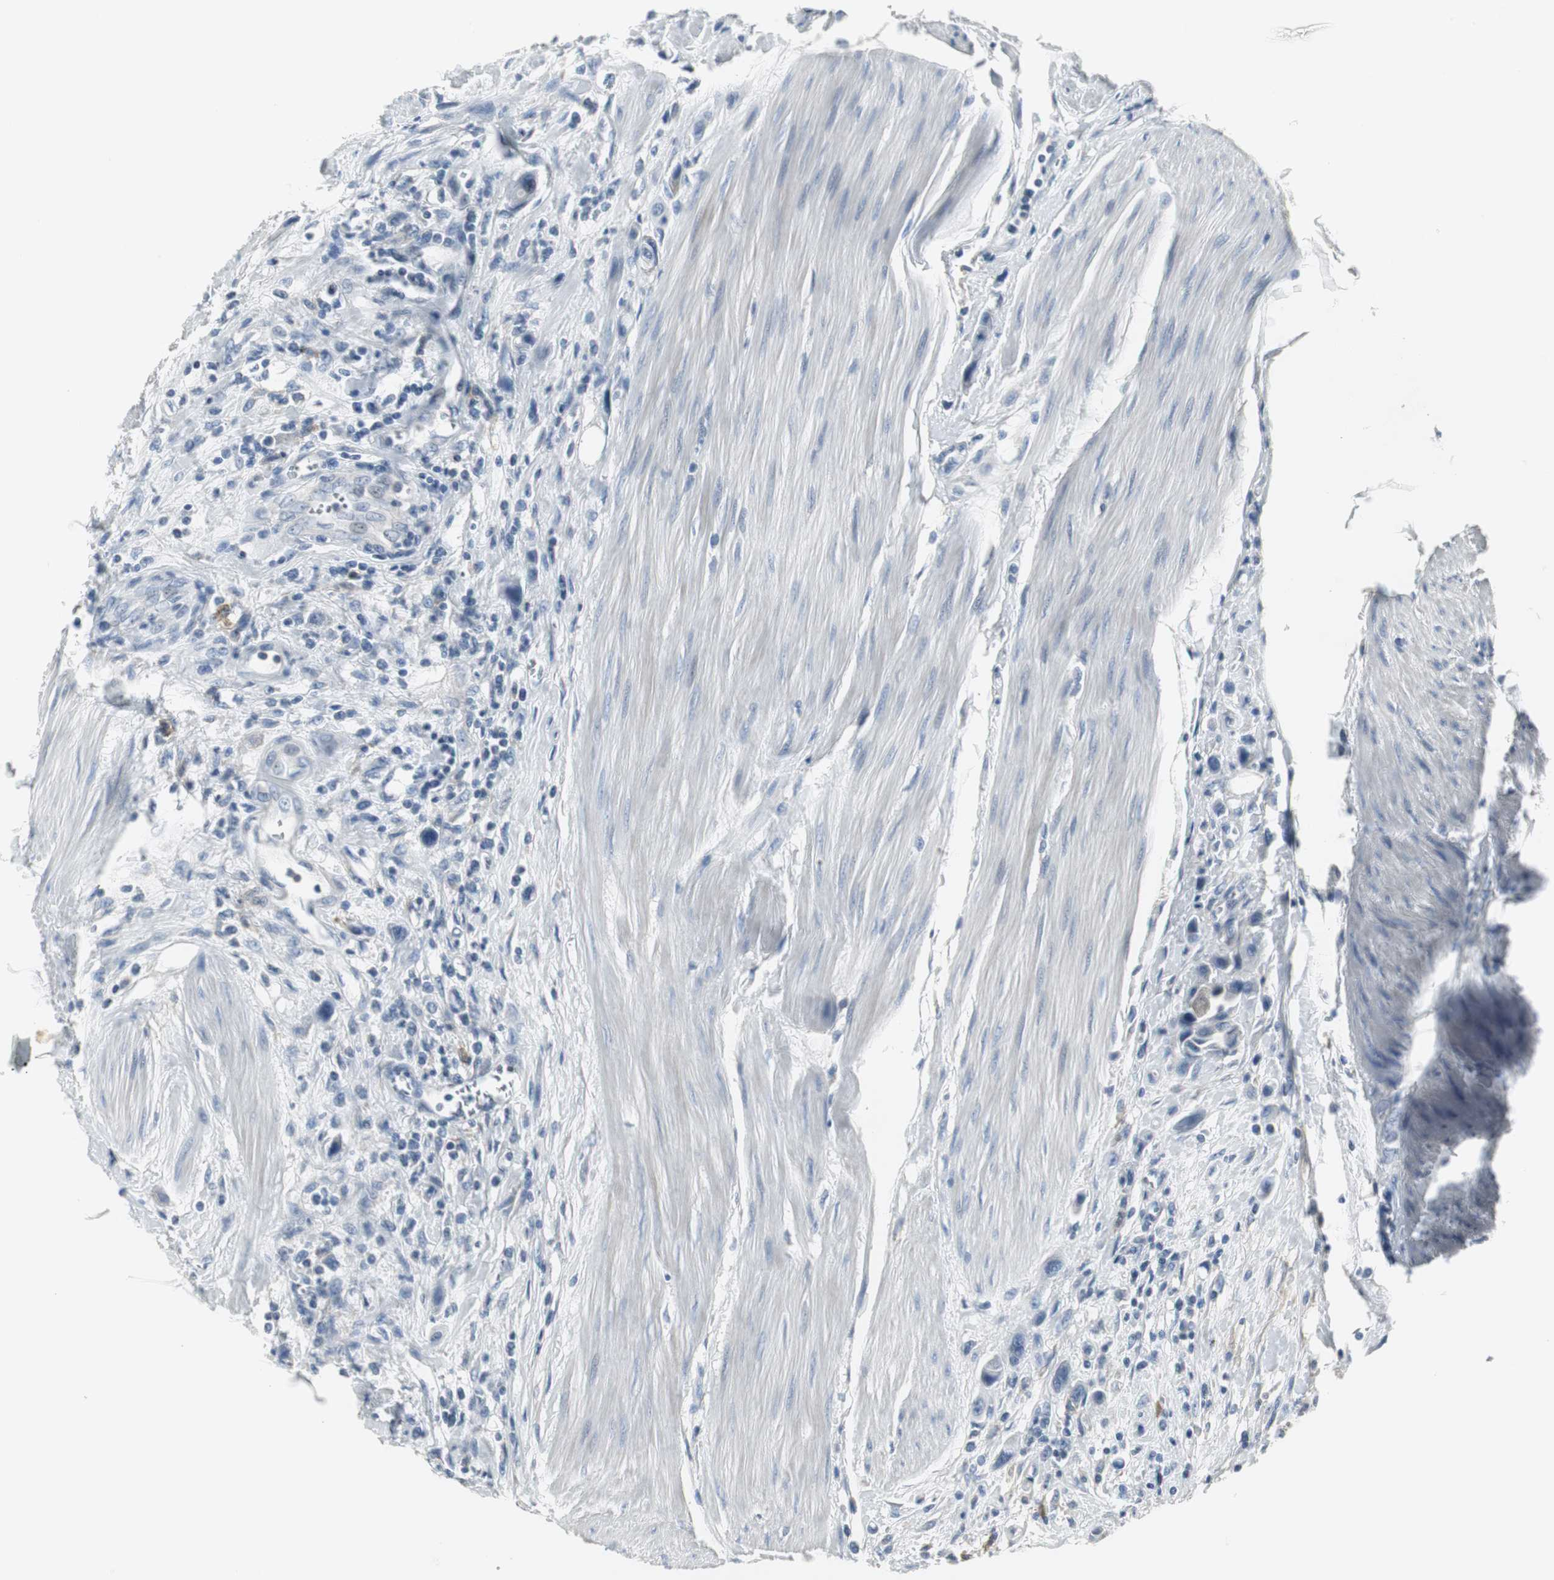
{"staining": {"intensity": "negative", "quantity": "none", "location": "none"}, "tissue": "urothelial cancer", "cell_type": "Tumor cells", "image_type": "cancer", "snomed": [{"axis": "morphology", "description": "Urothelial carcinoma, High grade"}, {"axis": "topography", "description": "Urinary bladder"}], "caption": "Immunohistochemistry (IHC) photomicrograph of human urothelial carcinoma (high-grade) stained for a protein (brown), which demonstrates no expression in tumor cells.", "gene": "SLC2A5", "patient": {"sex": "male", "age": 50}}